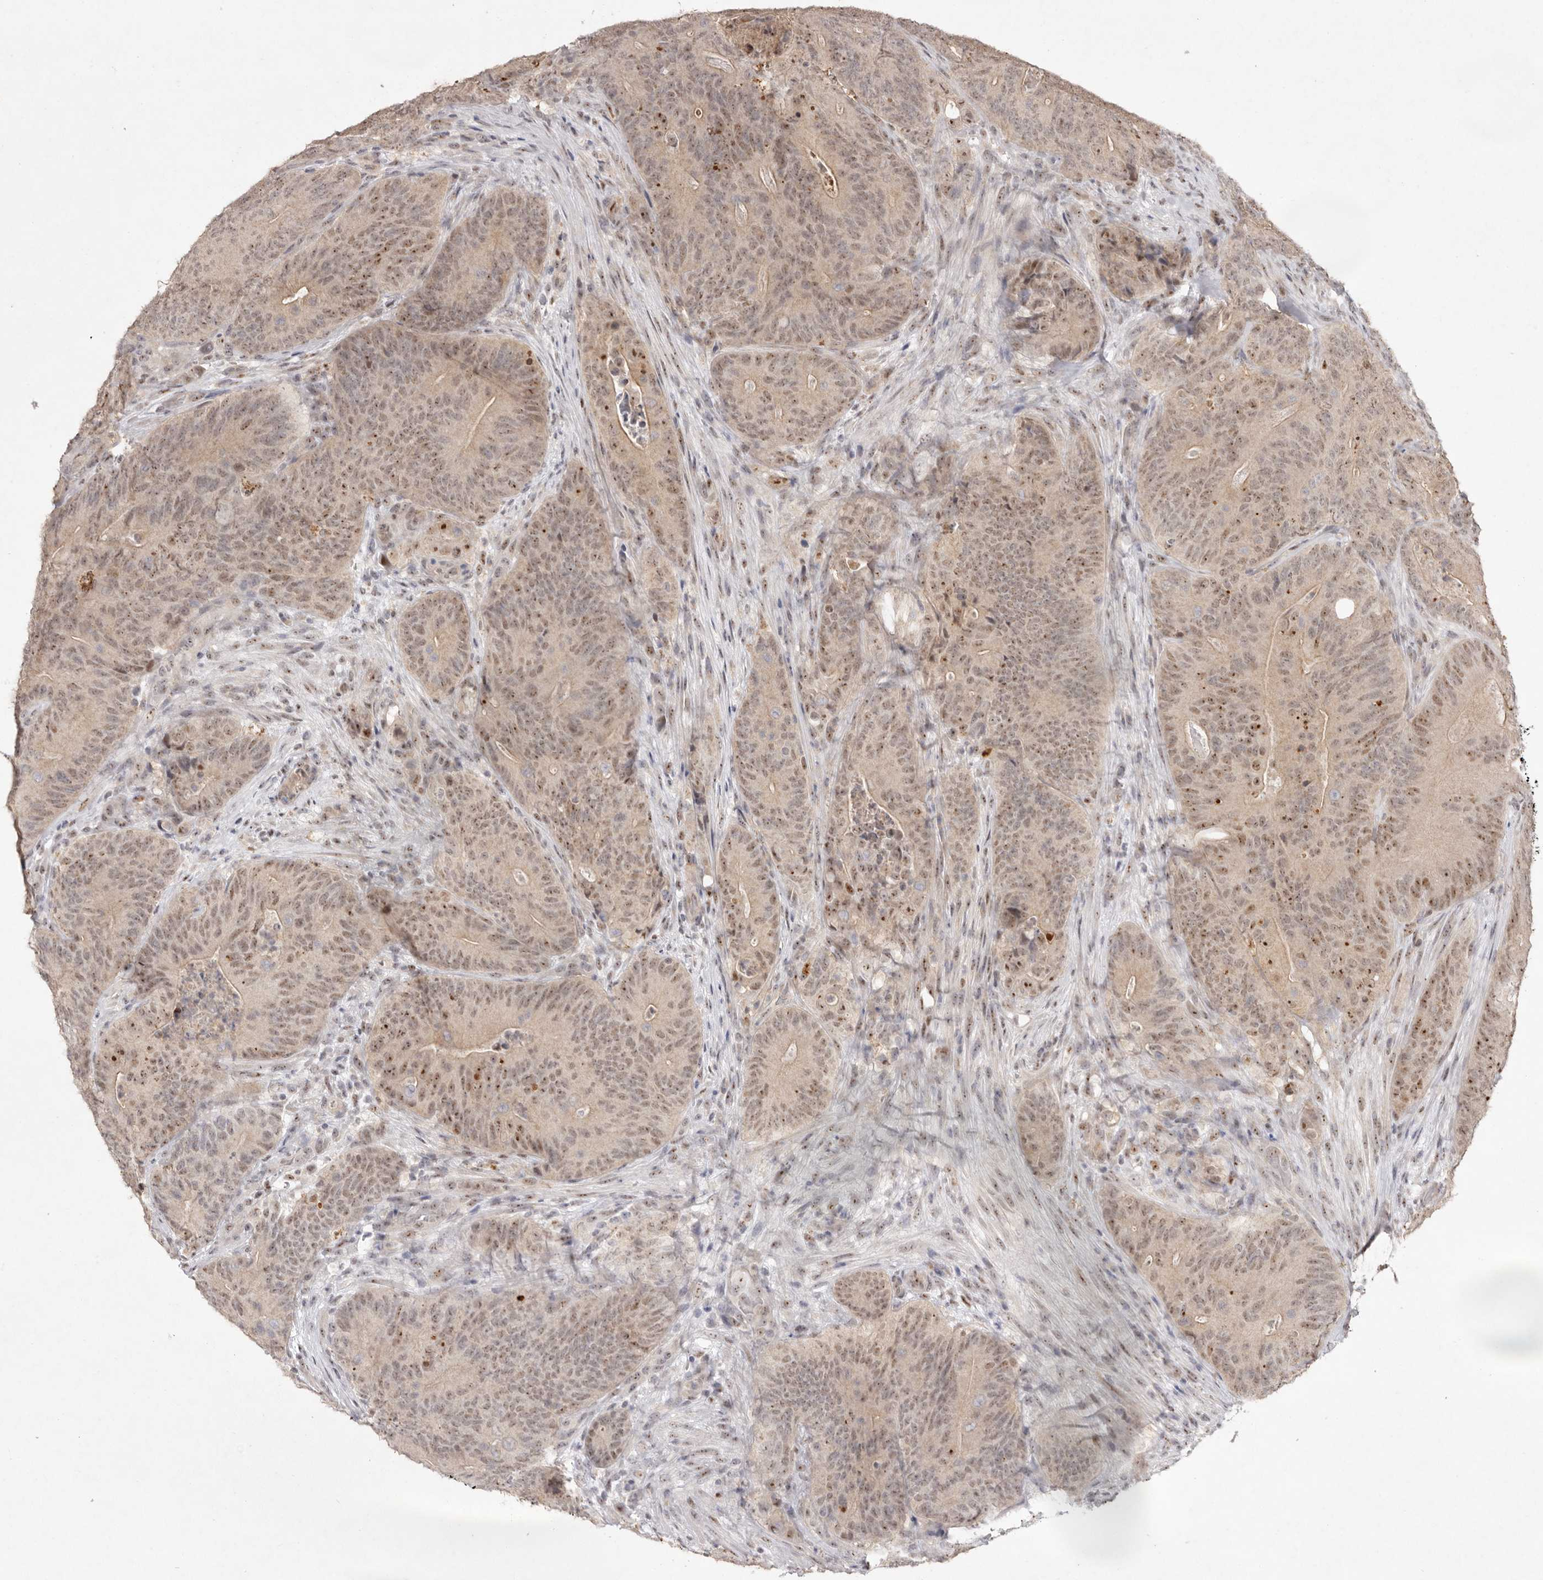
{"staining": {"intensity": "moderate", "quantity": ">75%", "location": "cytoplasmic/membranous,nuclear"}, "tissue": "colorectal cancer", "cell_type": "Tumor cells", "image_type": "cancer", "snomed": [{"axis": "morphology", "description": "Normal tissue, NOS"}, {"axis": "topography", "description": "Colon"}], "caption": "This photomicrograph displays IHC staining of human colorectal cancer, with medium moderate cytoplasmic/membranous and nuclear positivity in approximately >75% of tumor cells.", "gene": "TADA1", "patient": {"sex": "female", "age": 82}}